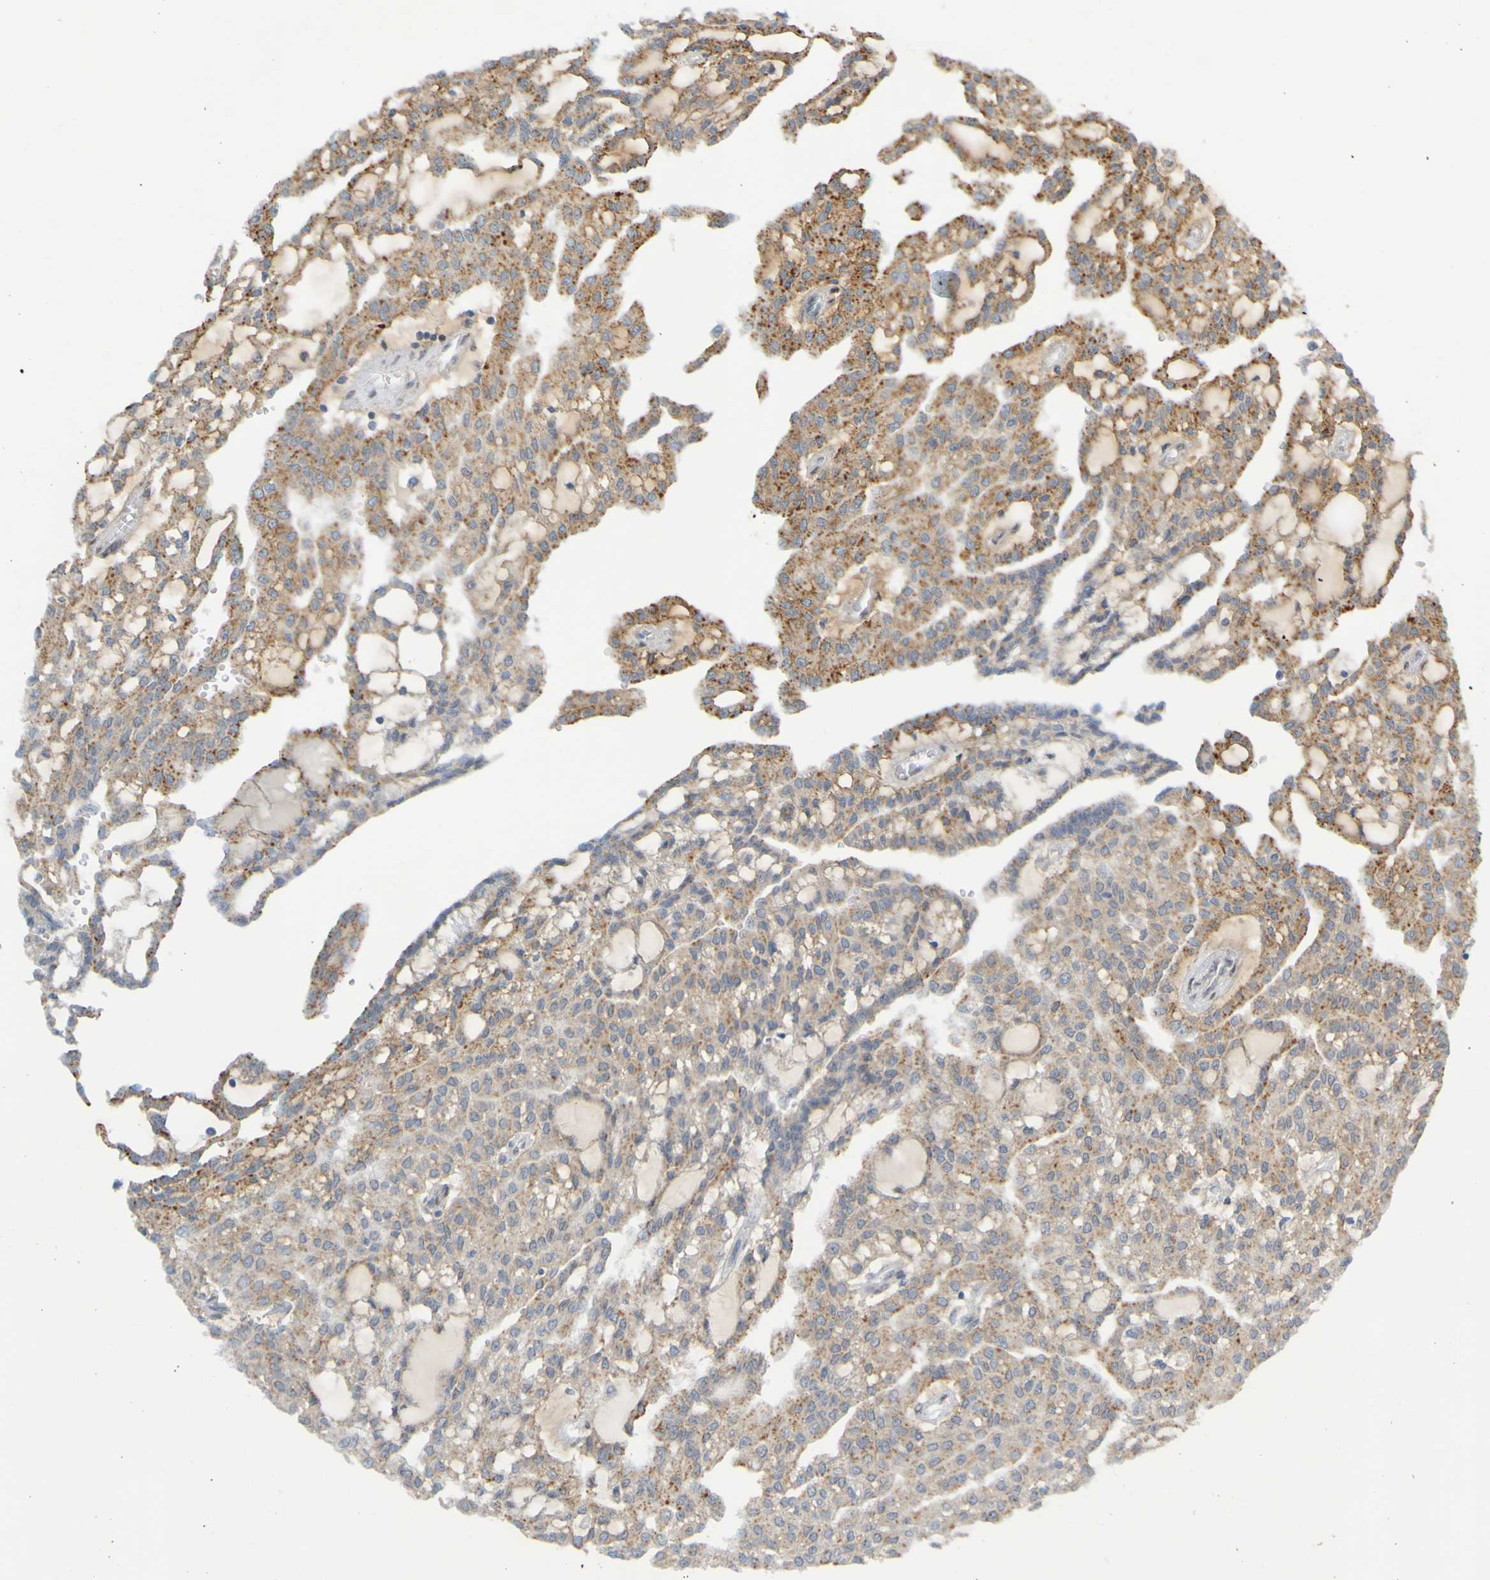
{"staining": {"intensity": "moderate", "quantity": ">75%", "location": "cytoplasmic/membranous"}, "tissue": "renal cancer", "cell_type": "Tumor cells", "image_type": "cancer", "snomed": [{"axis": "morphology", "description": "Adenocarcinoma, NOS"}, {"axis": "topography", "description": "Kidney"}], "caption": "The micrograph exhibits a brown stain indicating the presence of a protein in the cytoplasmic/membranous of tumor cells in renal cancer.", "gene": "MAG", "patient": {"sex": "male", "age": 63}}